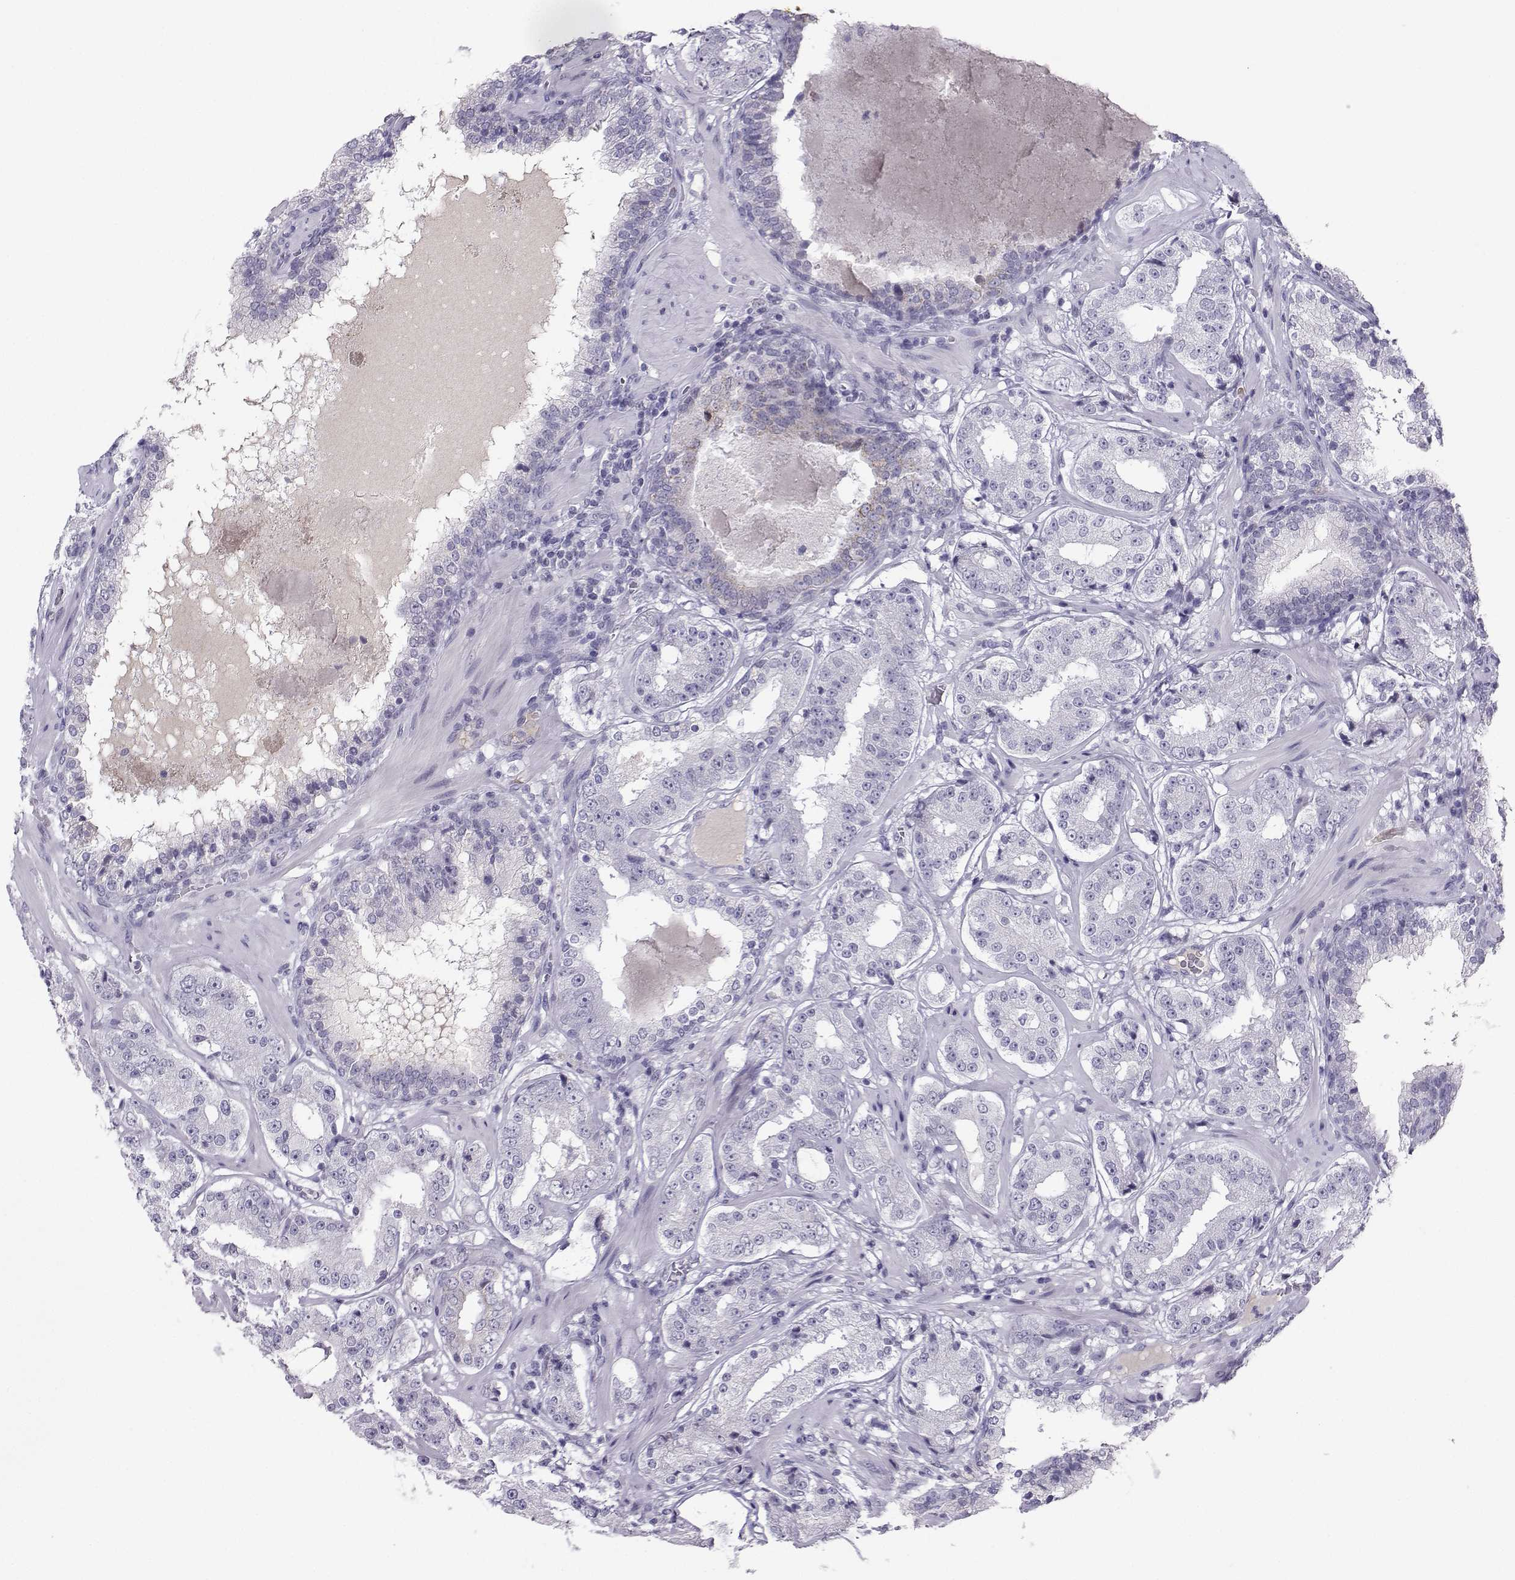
{"staining": {"intensity": "negative", "quantity": "none", "location": "none"}, "tissue": "prostate cancer", "cell_type": "Tumor cells", "image_type": "cancer", "snomed": [{"axis": "morphology", "description": "Adenocarcinoma, Low grade"}, {"axis": "topography", "description": "Prostate"}], "caption": "Low-grade adenocarcinoma (prostate) stained for a protein using immunohistochemistry (IHC) reveals no expression tumor cells.", "gene": "LHX1", "patient": {"sex": "male", "age": 60}}